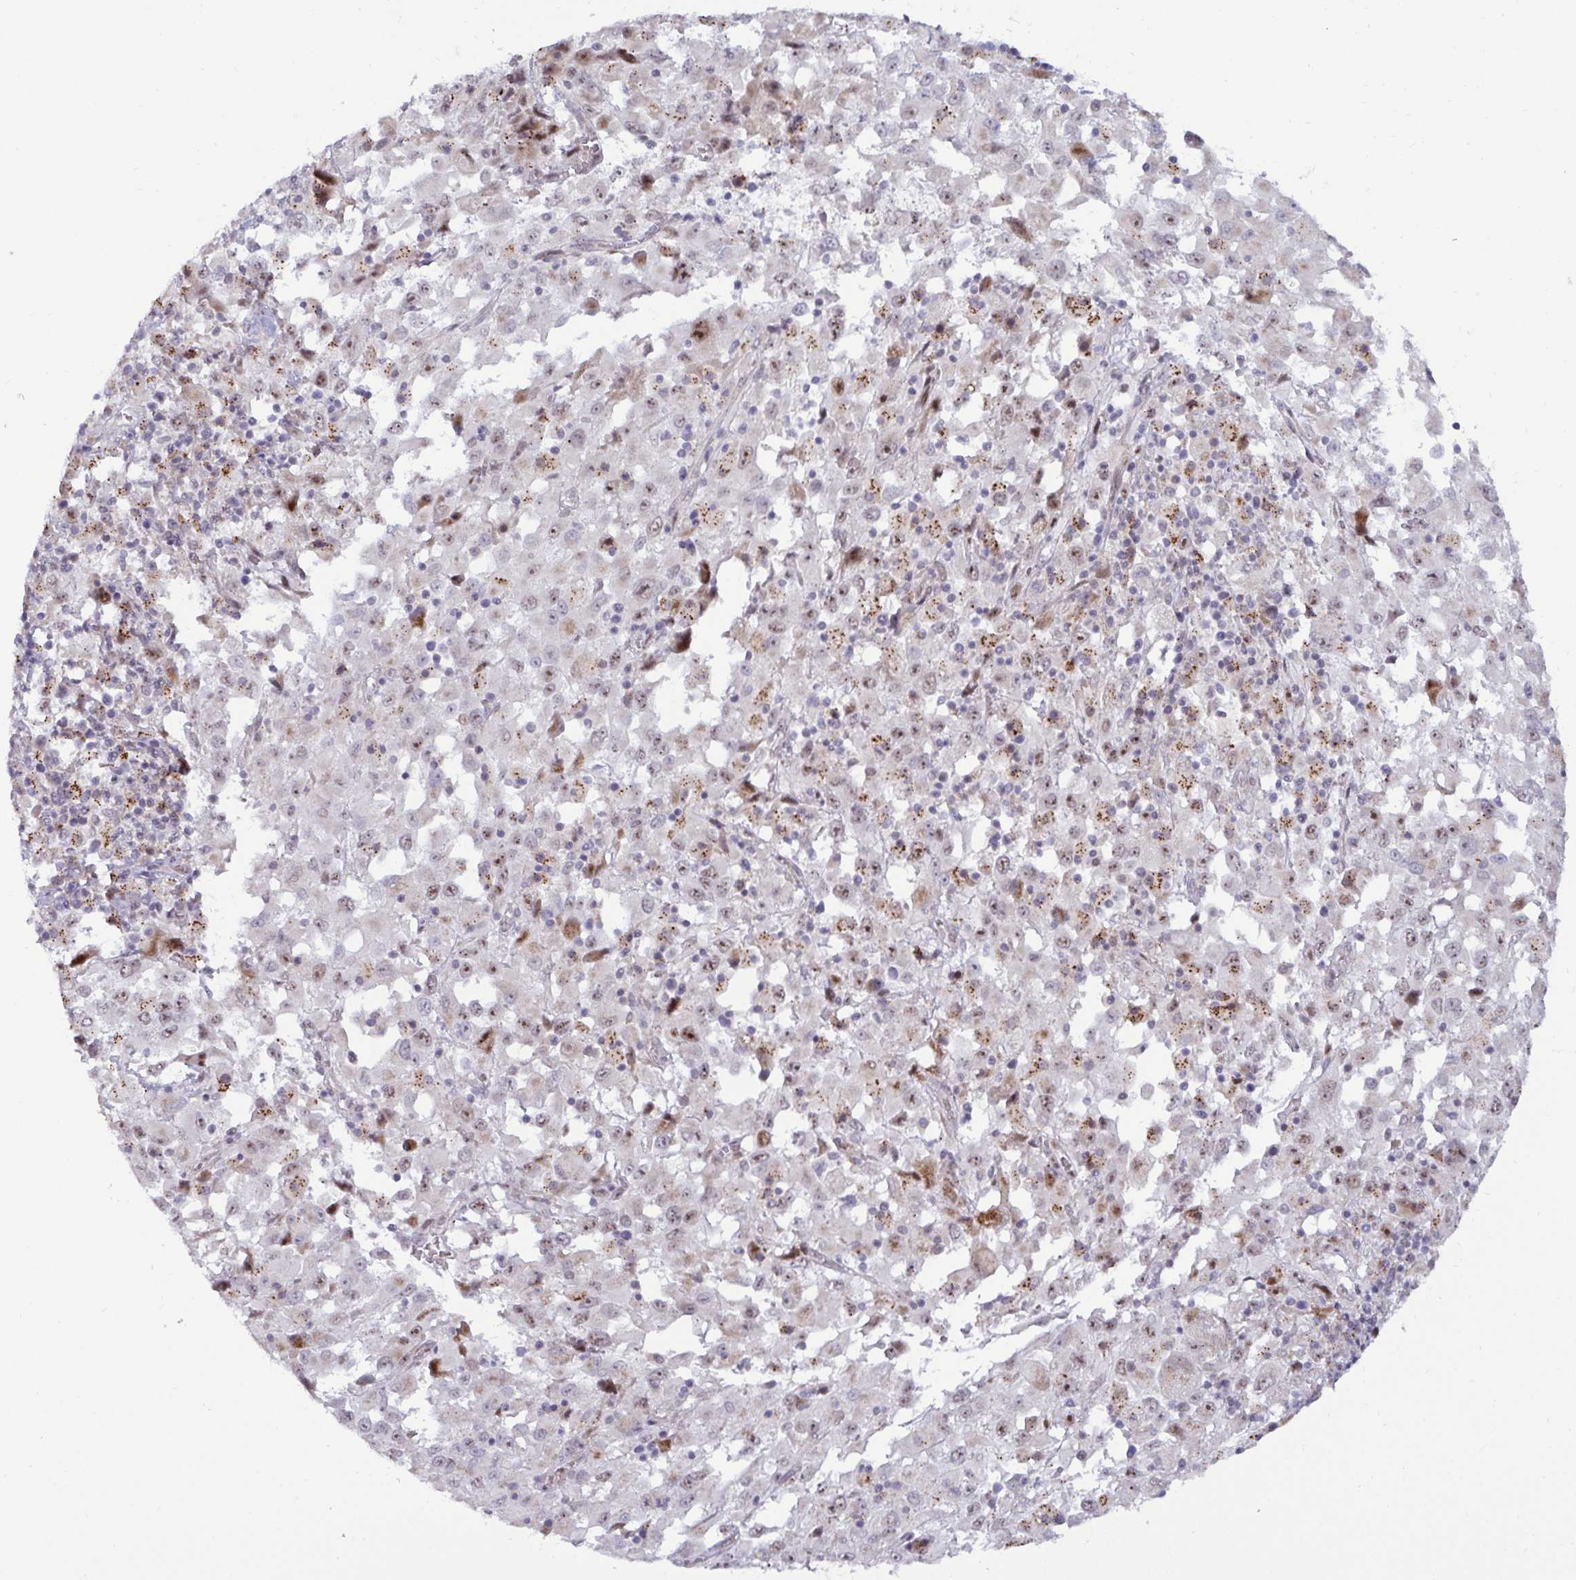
{"staining": {"intensity": "weak", "quantity": "25%-75%", "location": "nuclear"}, "tissue": "melanoma", "cell_type": "Tumor cells", "image_type": "cancer", "snomed": [{"axis": "morphology", "description": "Malignant melanoma, Metastatic site"}, {"axis": "topography", "description": "Soft tissue"}], "caption": "A brown stain shows weak nuclear expression of a protein in malignant melanoma (metastatic site) tumor cells.", "gene": "DZIP1", "patient": {"sex": "male", "age": 50}}